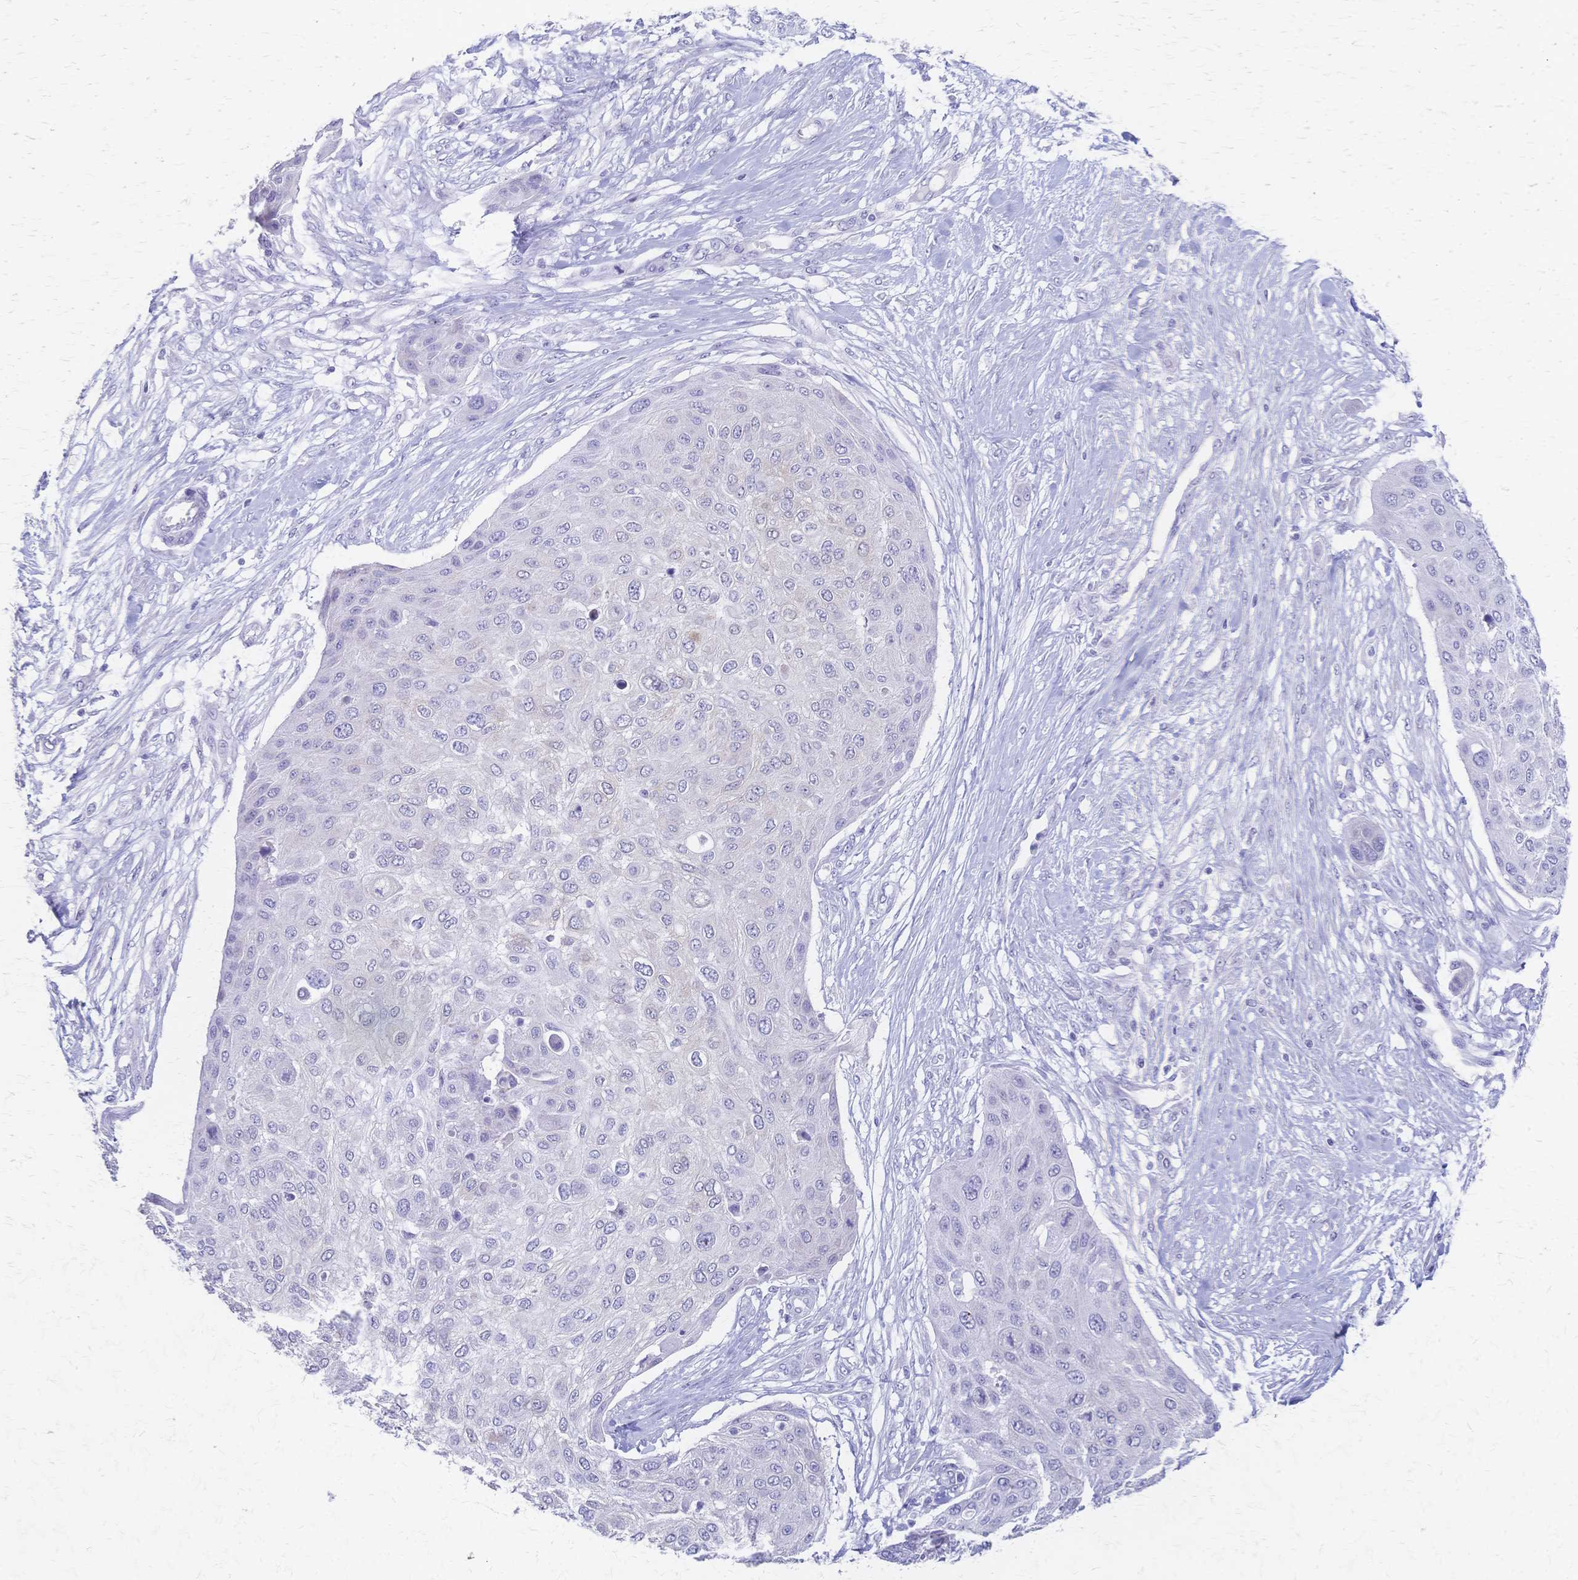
{"staining": {"intensity": "negative", "quantity": "none", "location": "none"}, "tissue": "skin cancer", "cell_type": "Tumor cells", "image_type": "cancer", "snomed": [{"axis": "morphology", "description": "Squamous cell carcinoma, NOS"}, {"axis": "topography", "description": "Skin"}], "caption": "This histopathology image is of skin squamous cell carcinoma stained with immunohistochemistry to label a protein in brown with the nuclei are counter-stained blue. There is no positivity in tumor cells.", "gene": "CYB5A", "patient": {"sex": "female", "age": 87}}